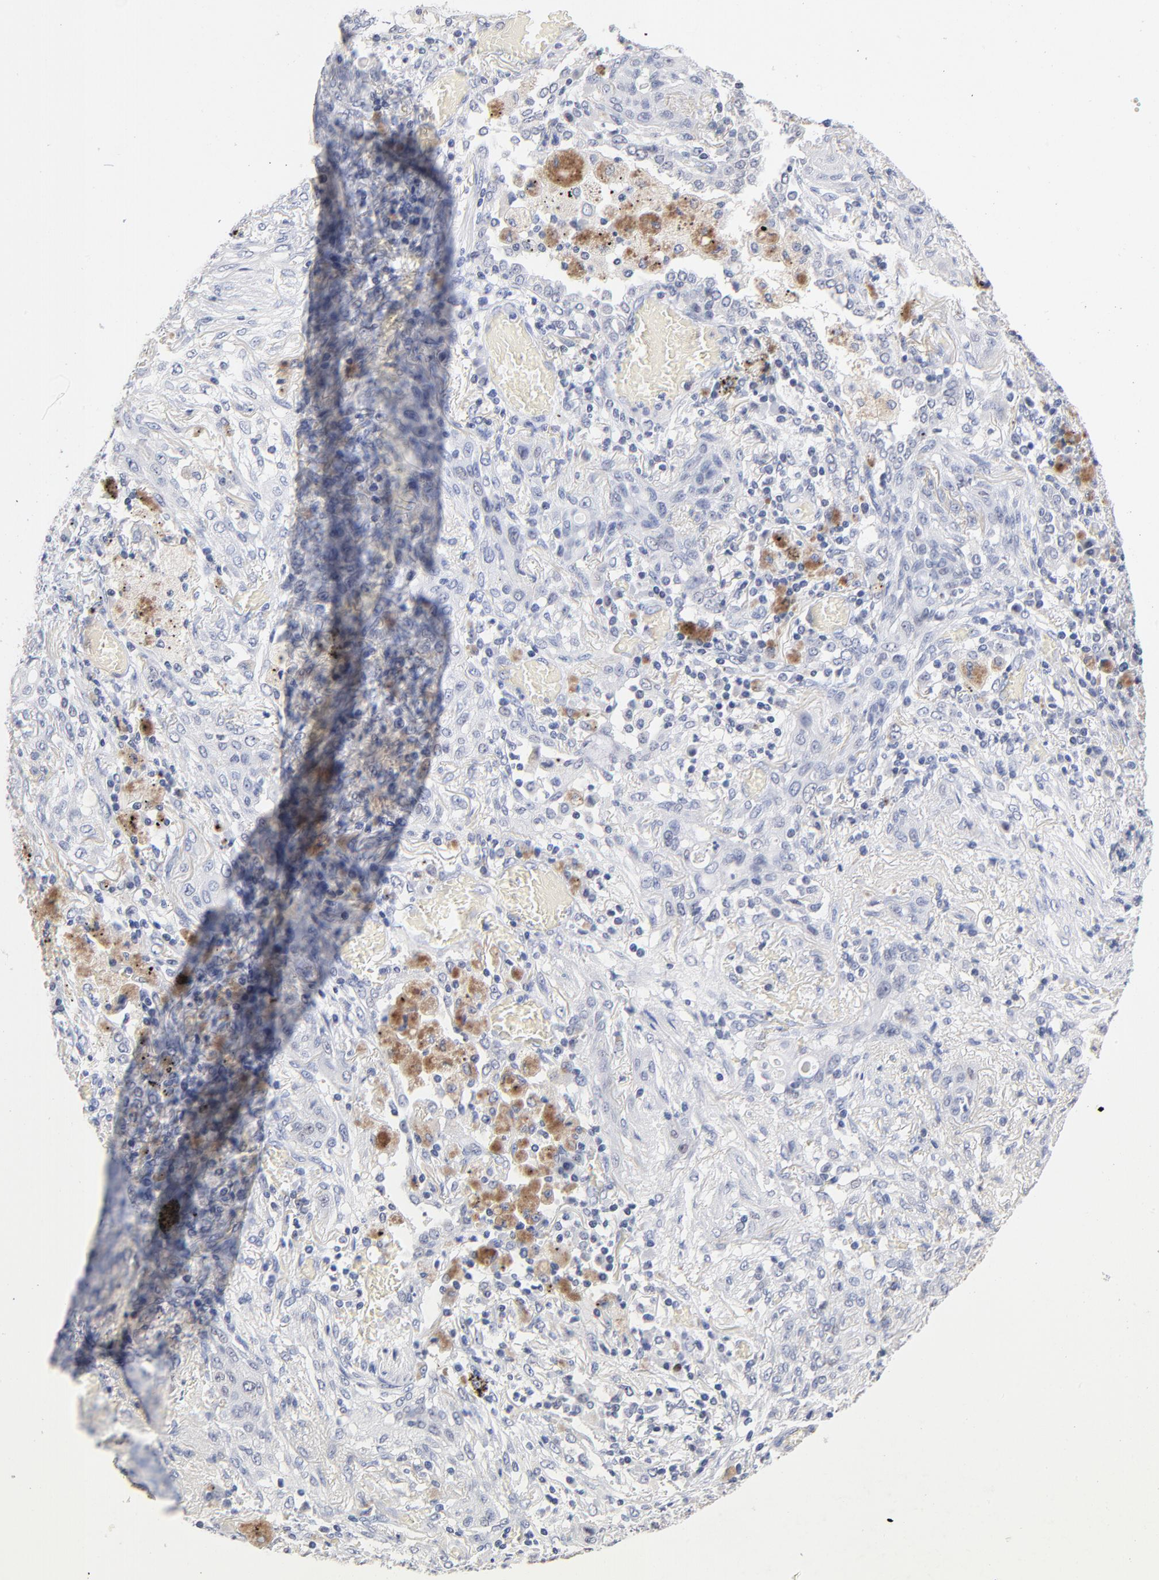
{"staining": {"intensity": "negative", "quantity": "none", "location": "none"}, "tissue": "lung cancer", "cell_type": "Tumor cells", "image_type": "cancer", "snomed": [{"axis": "morphology", "description": "Squamous cell carcinoma, NOS"}, {"axis": "topography", "description": "Lung"}], "caption": "A photomicrograph of lung cancer (squamous cell carcinoma) stained for a protein displays no brown staining in tumor cells.", "gene": "ORC2", "patient": {"sex": "female", "age": 47}}